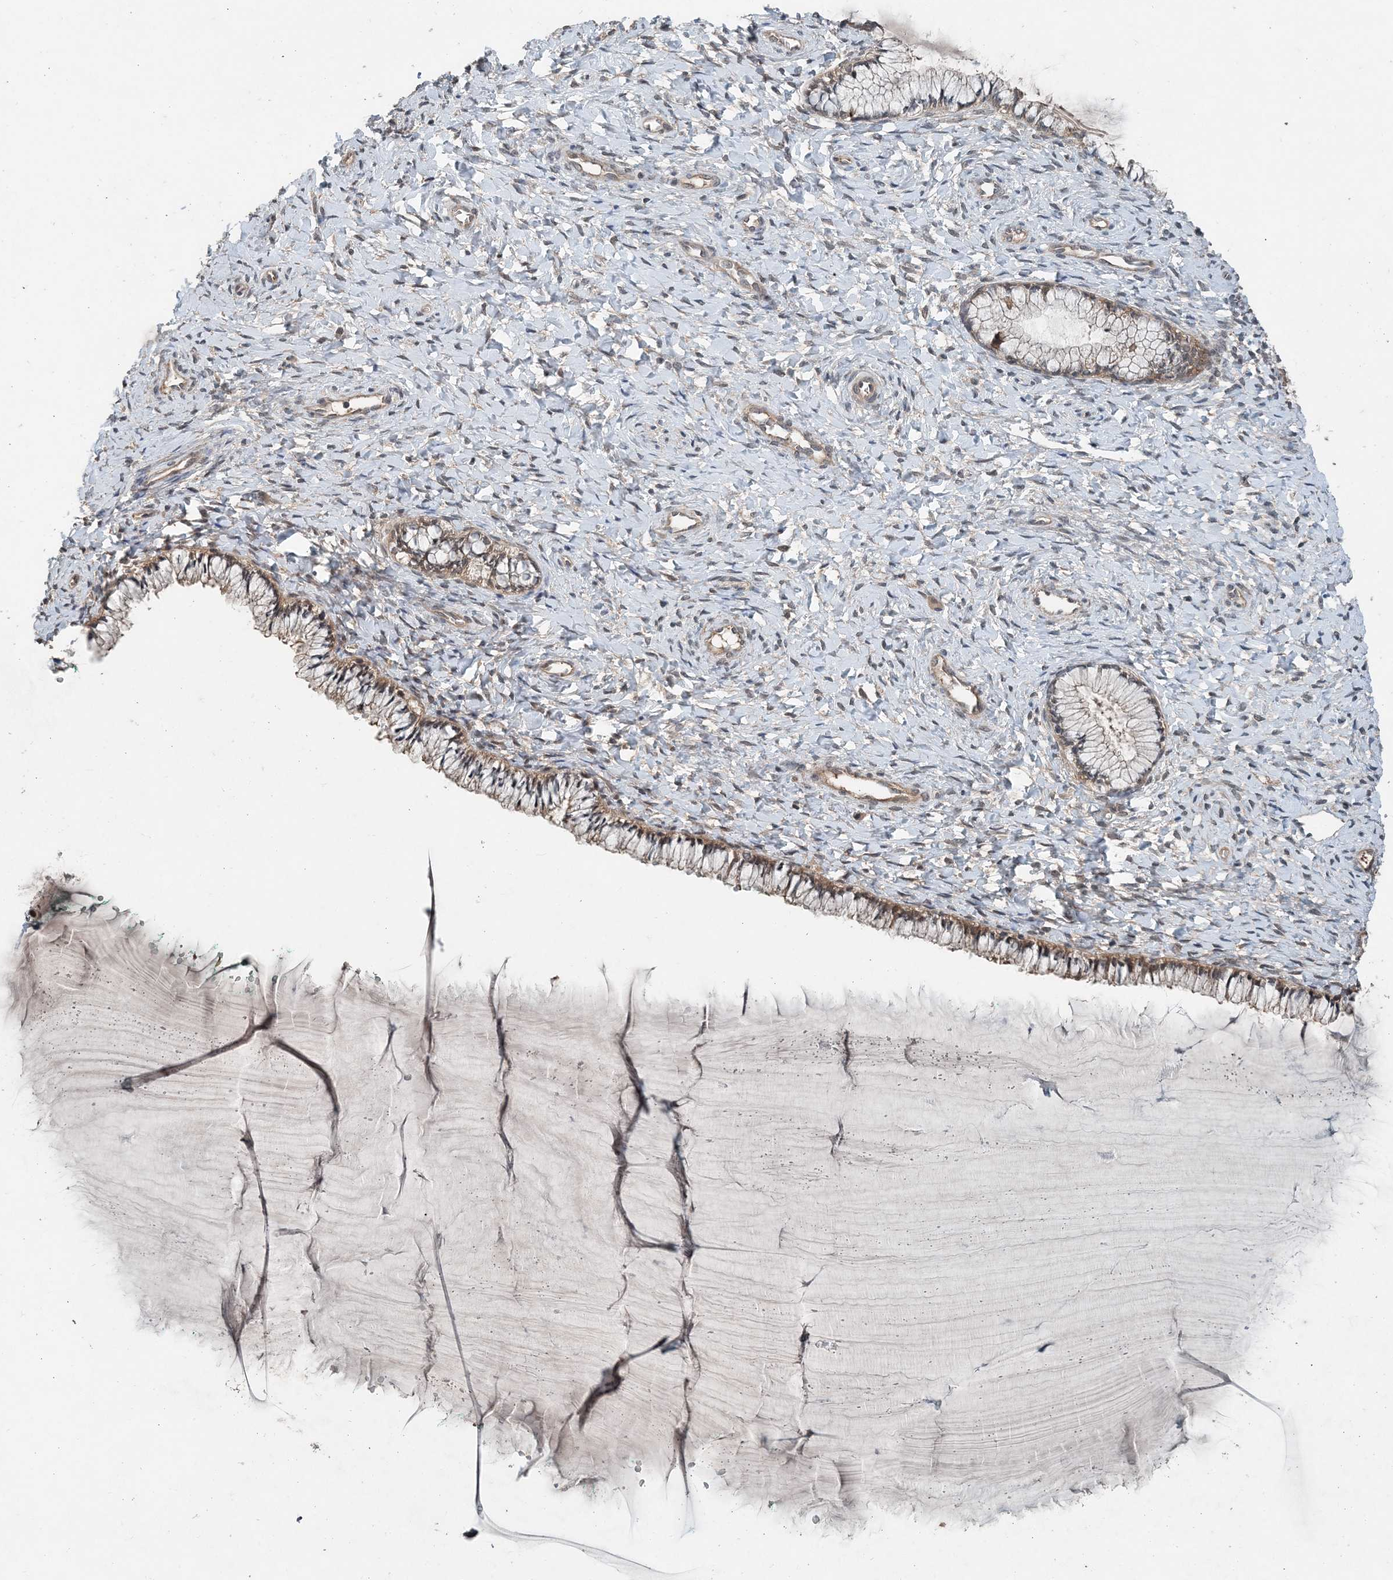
{"staining": {"intensity": "weak", "quantity": "25%-75%", "location": "cytoplasmic/membranous"}, "tissue": "cervix", "cell_type": "Glandular cells", "image_type": "normal", "snomed": [{"axis": "morphology", "description": "Normal tissue, NOS"}, {"axis": "morphology", "description": "Adenocarcinoma, NOS"}, {"axis": "topography", "description": "Cervix"}], "caption": "Weak cytoplasmic/membranous expression for a protein is present in about 25%-75% of glandular cells of normal cervix using immunohistochemistry (IHC).", "gene": "SMPD3", "patient": {"sex": "female", "age": 29}}